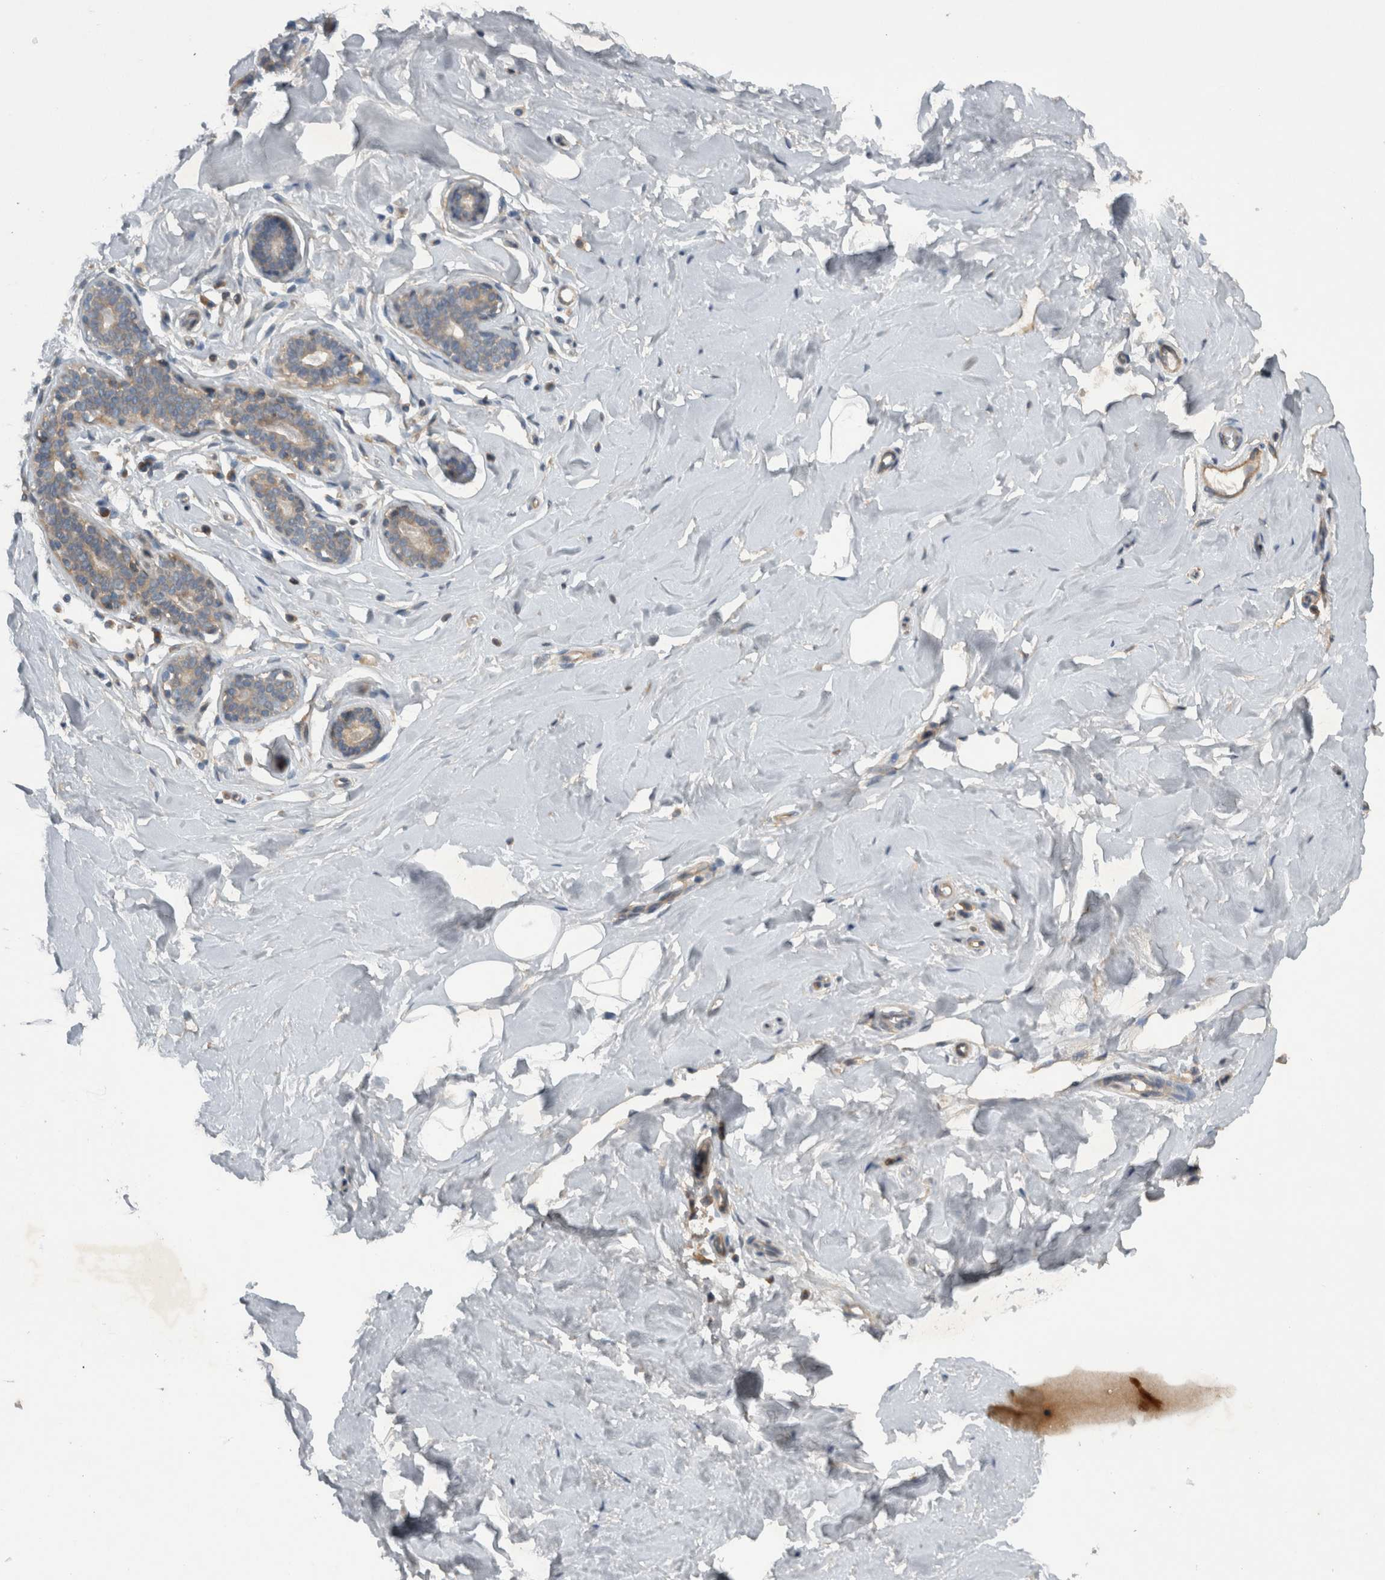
{"staining": {"intensity": "weak", "quantity": "<25%", "location": "cytoplasmic/membranous"}, "tissue": "breast", "cell_type": "Adipocytes", "image_type": "normal", "snomed": [{"axis": "morphology", "description": "Normal tissue, NOS"}, {"axis": "topography", "description": "Breast"}], "caption": "Immunohistochemical staining of unremarkable human breast shows no significant expression in adipocytes.", "gene": "SCARA5", "patient": {"sex": "female", "age": 23}}